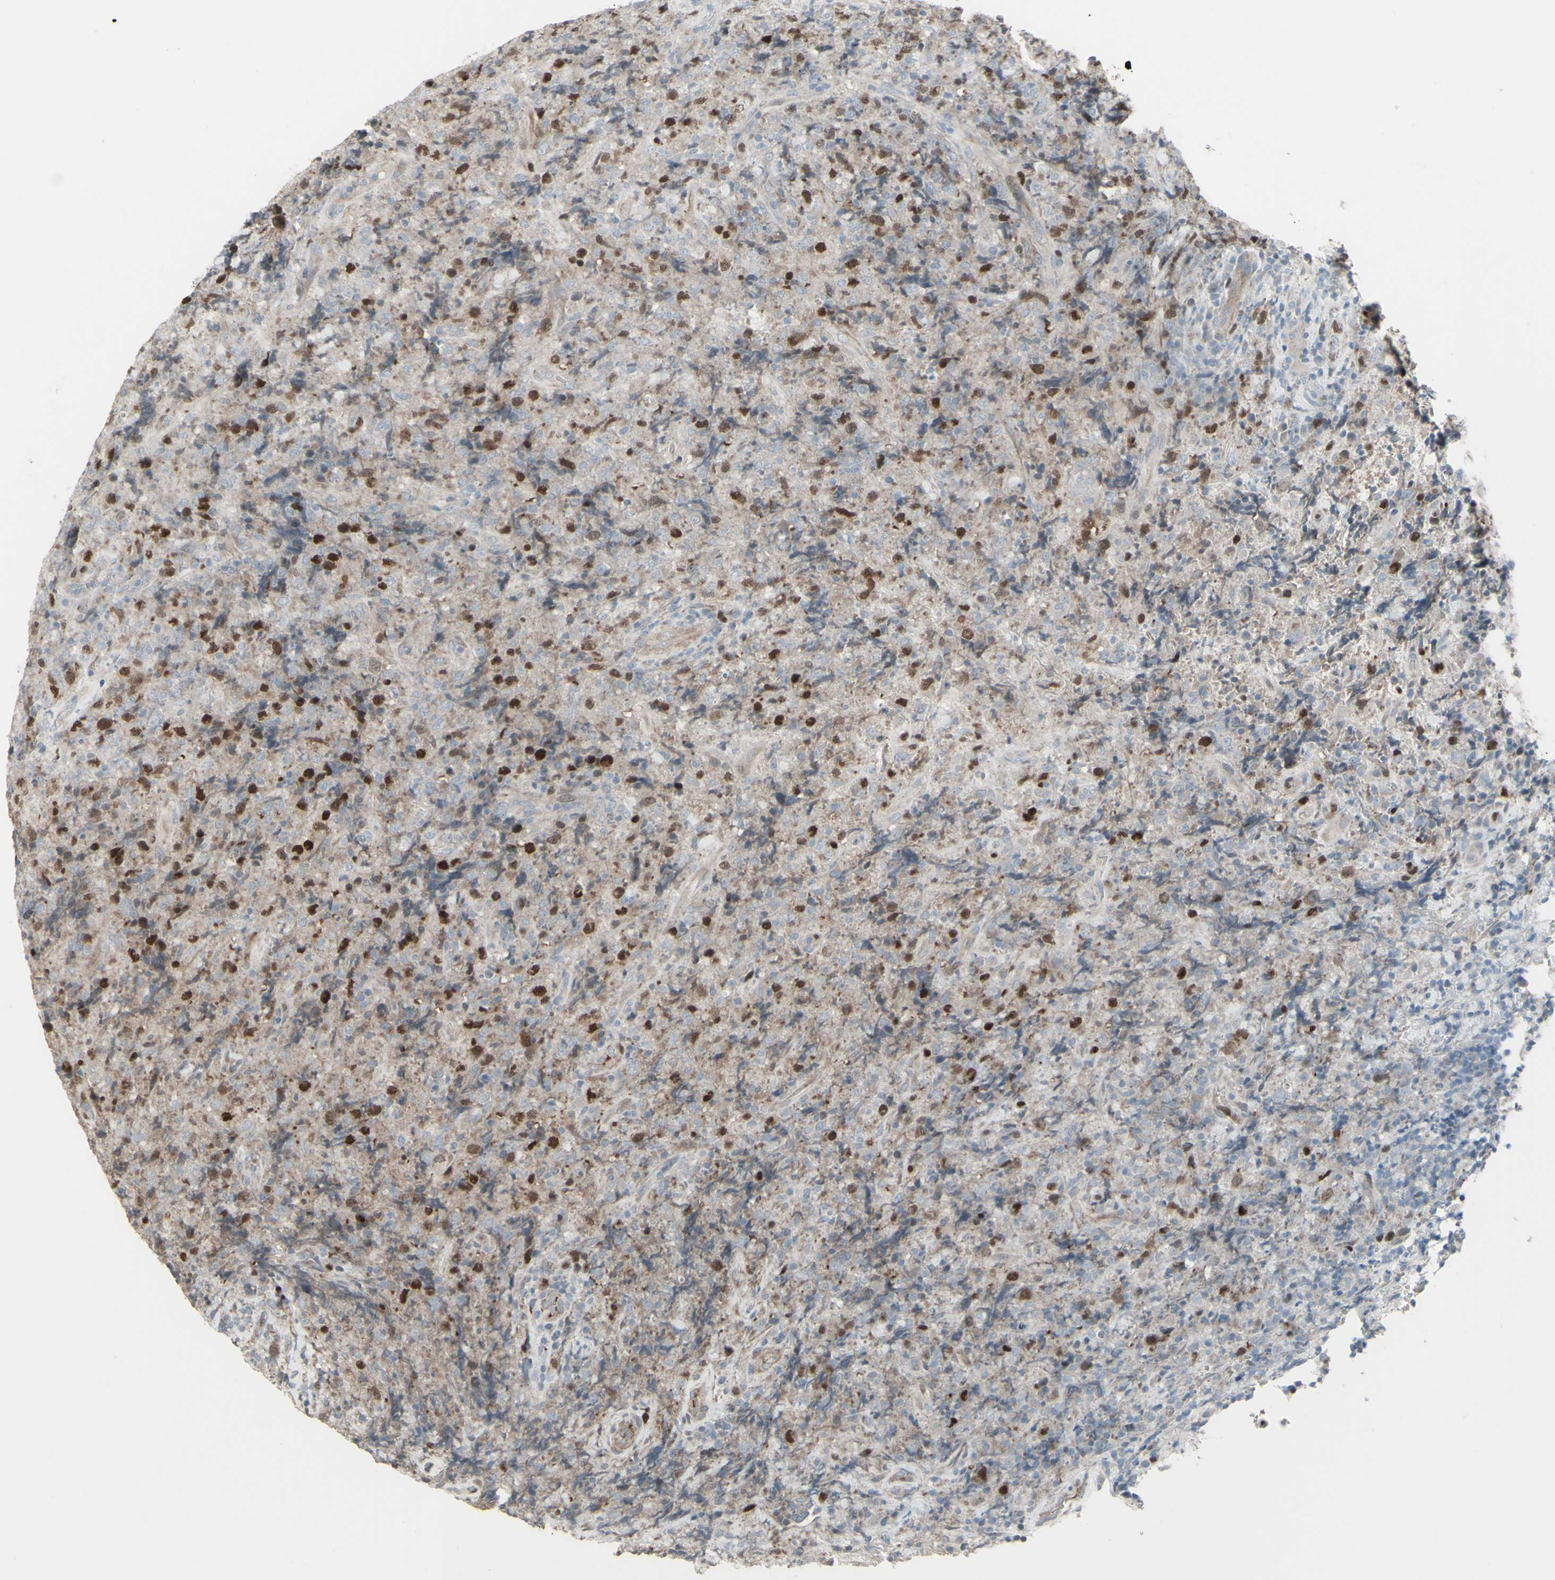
{"staining": {"intensity": "strong", "quantity": "<25%", "location": "nuclear"}, "tissue": "lymphoma", "cell_type": "Tumor cells", "image_type": "cancer", "snomed": [{"axis": "morphology", "description": "Malignant lymphoma, non-Hodgkin's type, High grade"}, {"axis": "topography", "description": "Tonsil"}], "caption": "Lymphoma tissue demonstrates strong nuclear expression in about <25% of tumor cells, visualized by immunohistochemistry.", "gene": "GMNN", "patient": {"sex": "female", "age": 36}}